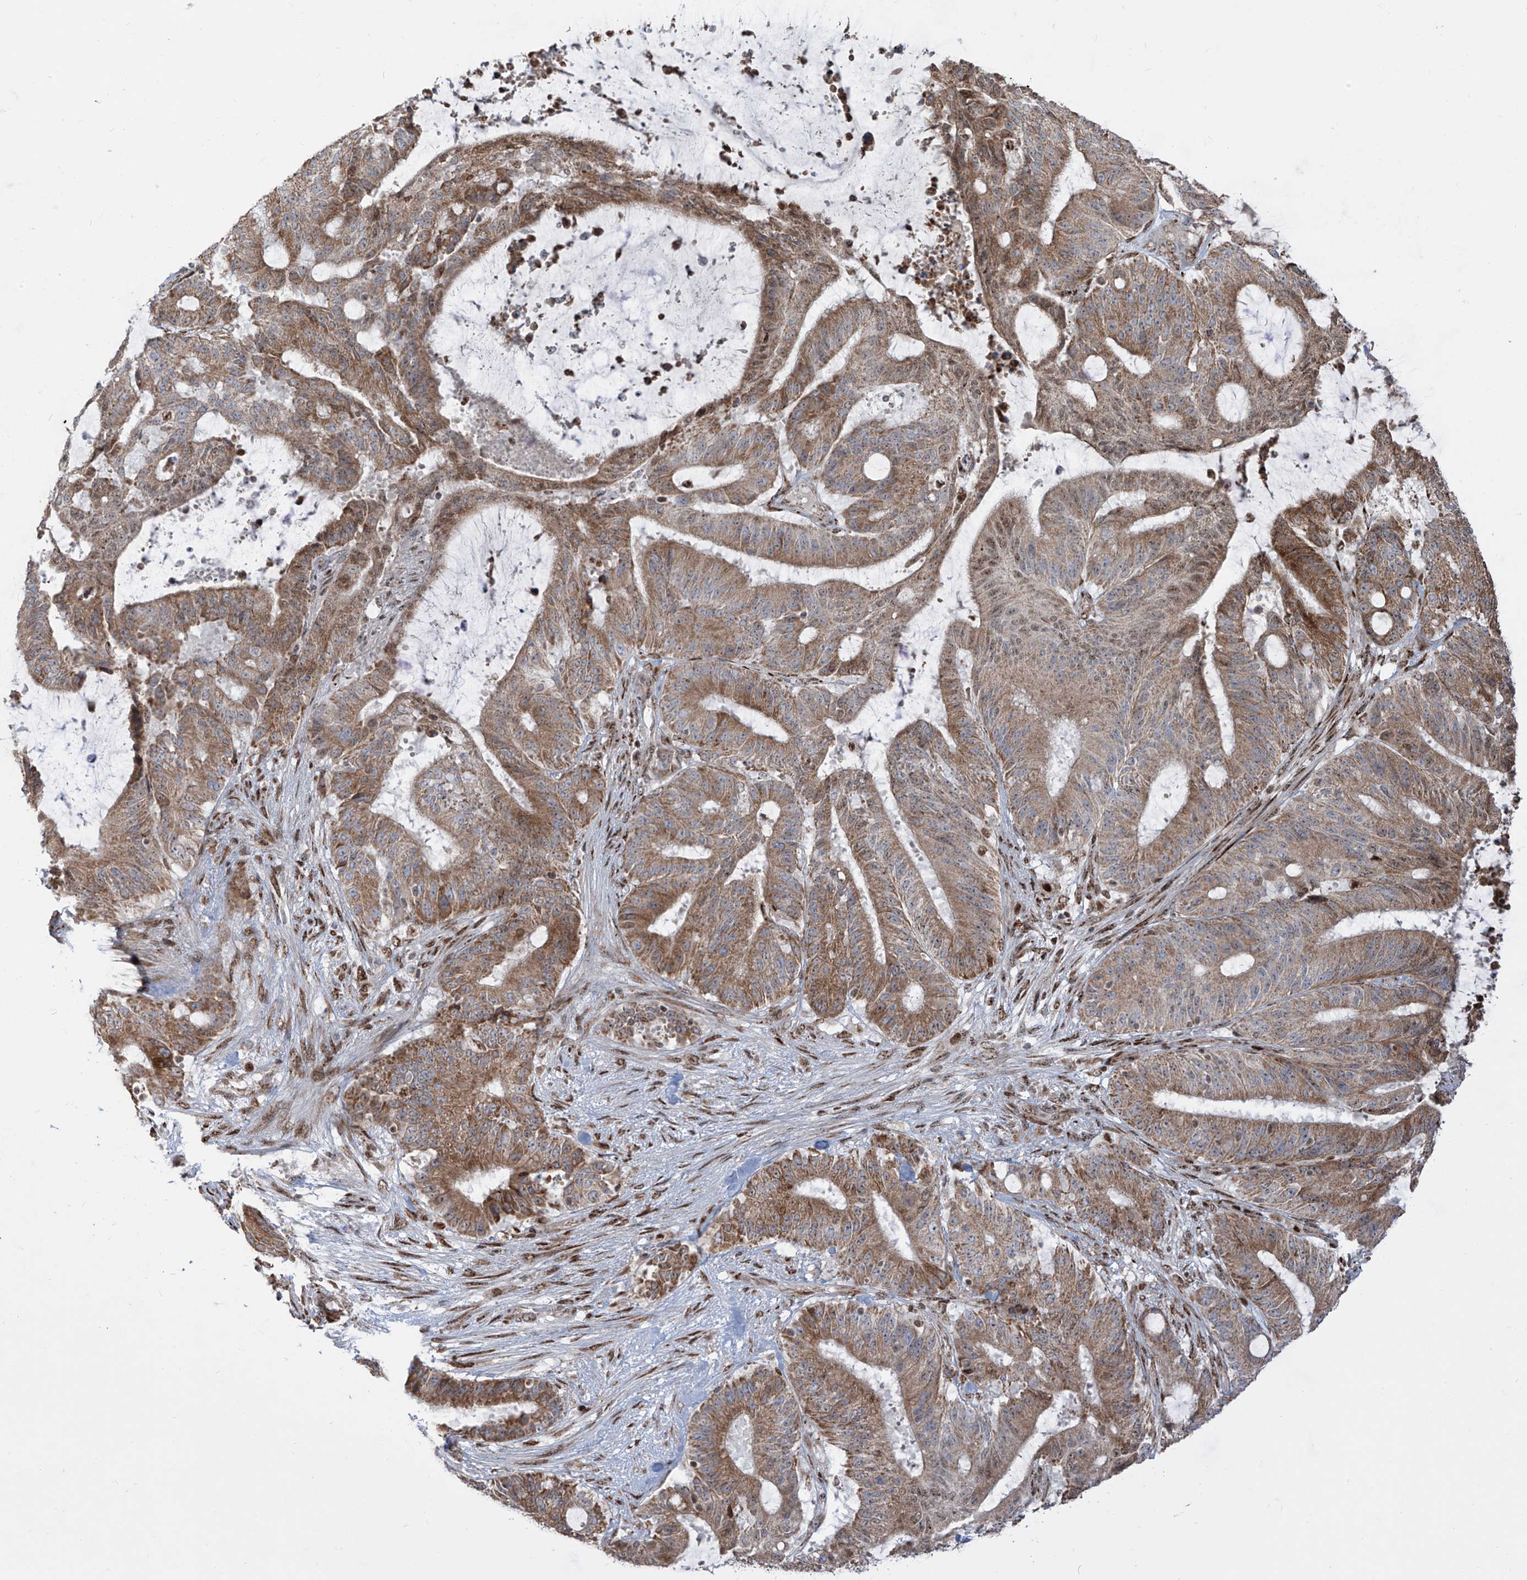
{"staining": {"intensity": "moderate", "quantity": ">75%", "location": "cytoplasmic/membranous"}, "tissue": "liver cancer", "cell_type": "Tumor cells", "image_type": "cancer", "snomed": [{"axis": "morphology", "description": "Normal tissue, NOS"}, {"axis": "morphology", "description": "Cholangiocarcinoma"}, {"axis": "topography", "description": "Liver"}, {"axis": "topography", "description": "Peripheral nerve tissue"}], "caption": "Cholangiocarcinoma (liver) tissue shows moderate cytoplasmic/membranous staining in approximately >75% of tumor cells, visualized by immunohistochemistry.", "gene": "ZBTB8A", "patient": {"sex": "female", "age": 73}}